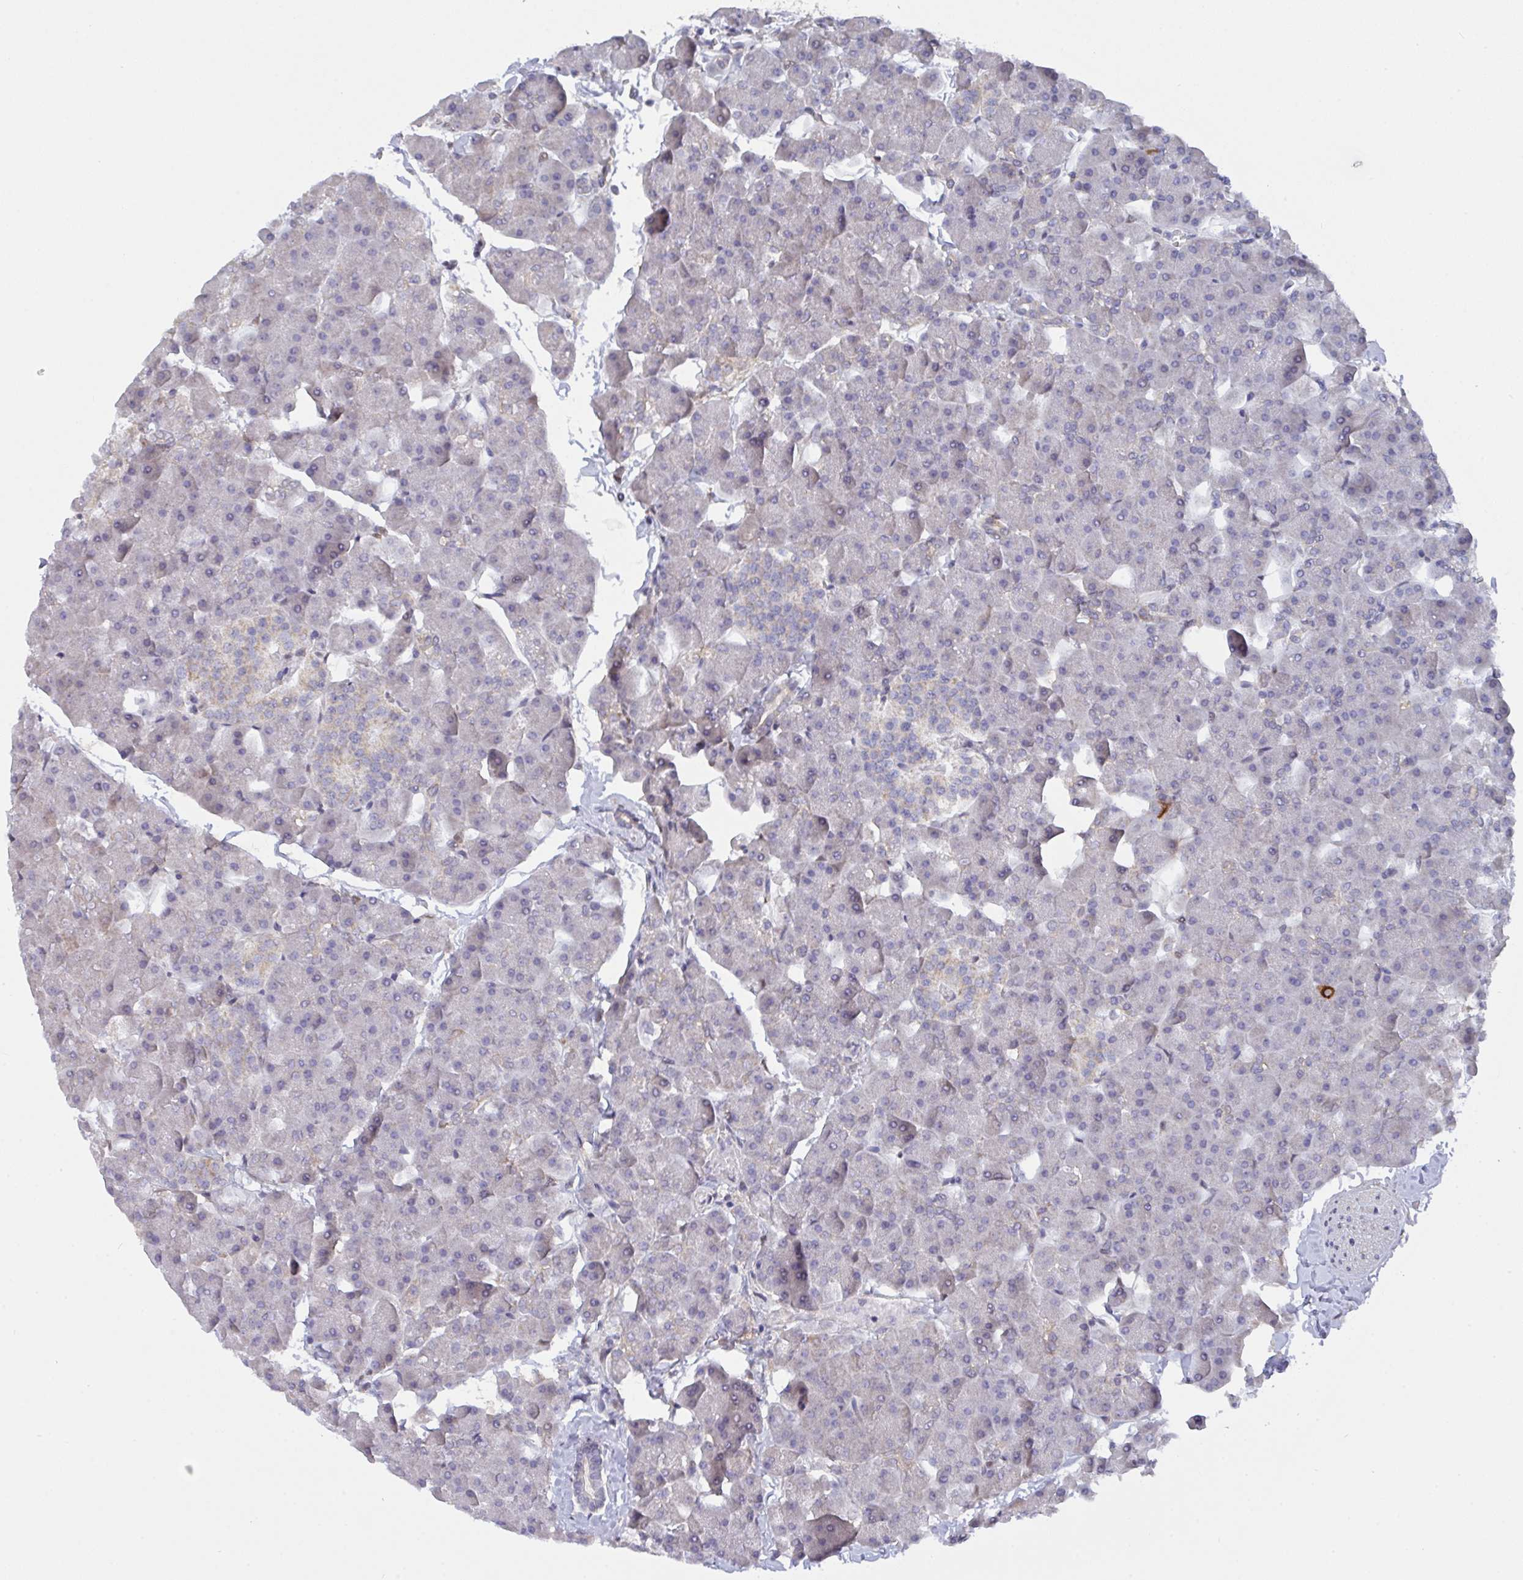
{"staining": {"intensity": "negative", "quantity": "none", "location": "none"}, "tissue": "pancreas", "cell_type": "Exocrine glandular cells", "image_type": "normal", "snomed": [{"axis": "morphology", "description": "Normal tissue, NOS"}, {"axis": "topography", "description": "Pancreas"}], "caption": "Exocrine glandular cells show no significant positivity in unremarkable pancreas. (Stains: DAB (3,3'-diaminobenzidine) immunohistochemistry with hematoxylin counter stain, Microscopy: brightfield microscopy at high magnification).", "gene": "L3HYPDH", "patient": {"sex": "male", "age": 35}}